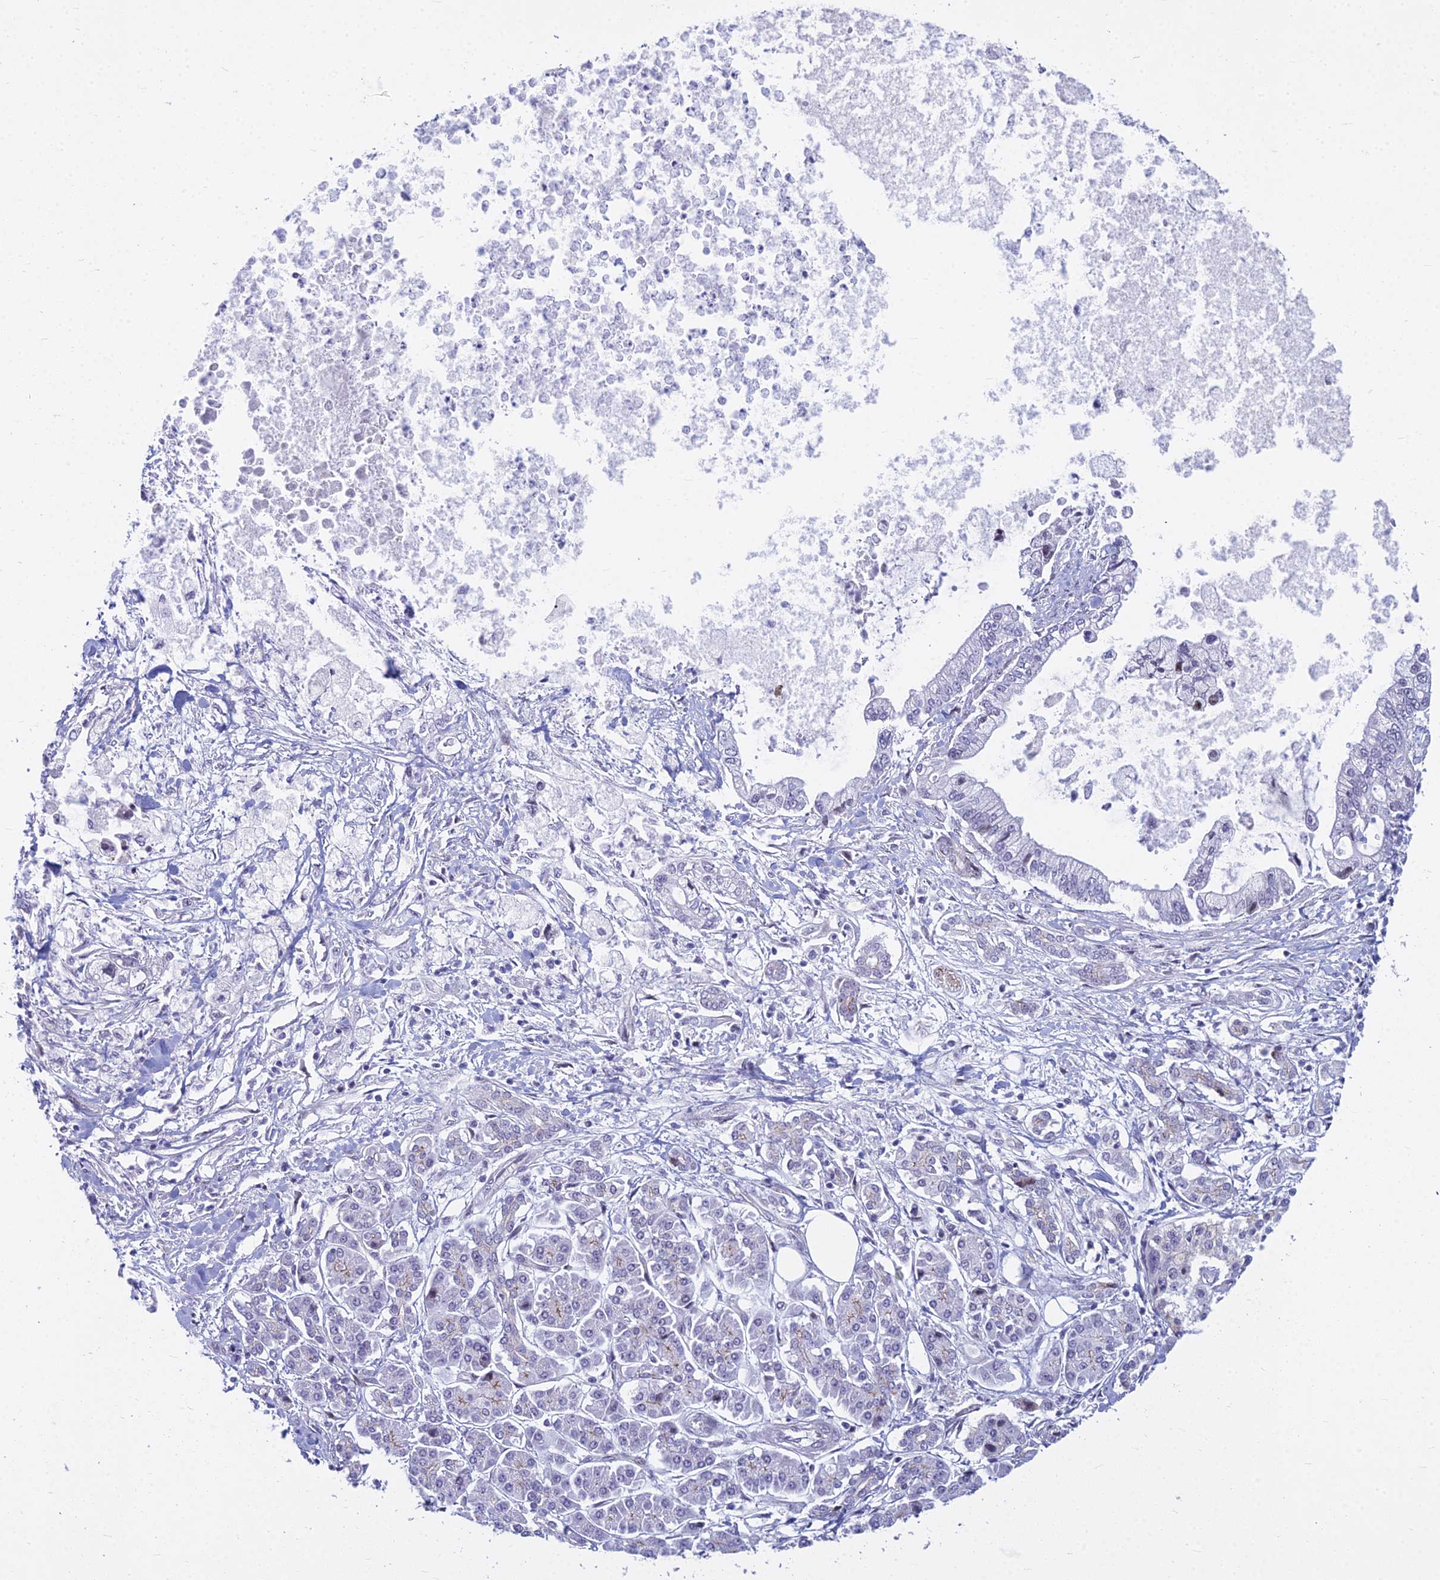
{"staining": {"intensity": "negative", "quantity": "none", "location": "none"}, "tissue": "pancreatic cancer", "cell_type": "Tumor cells", "image_type": "cancer", "snomed": [{"axis": "morphology", "description": "Adenocarcinoma, NOS"}, {"axis": "topography", "description": "Pancreas"}], "caption": "This histopathology image is of adenocarcinoma (pancreatic) stained with immunohistochemistry to label a protein in brown with the nuclei are counter-stained blue. There is no staining in tumor cells.", "gene": "MYBPC2", "patient": {"sex": "male", "age": 69}}